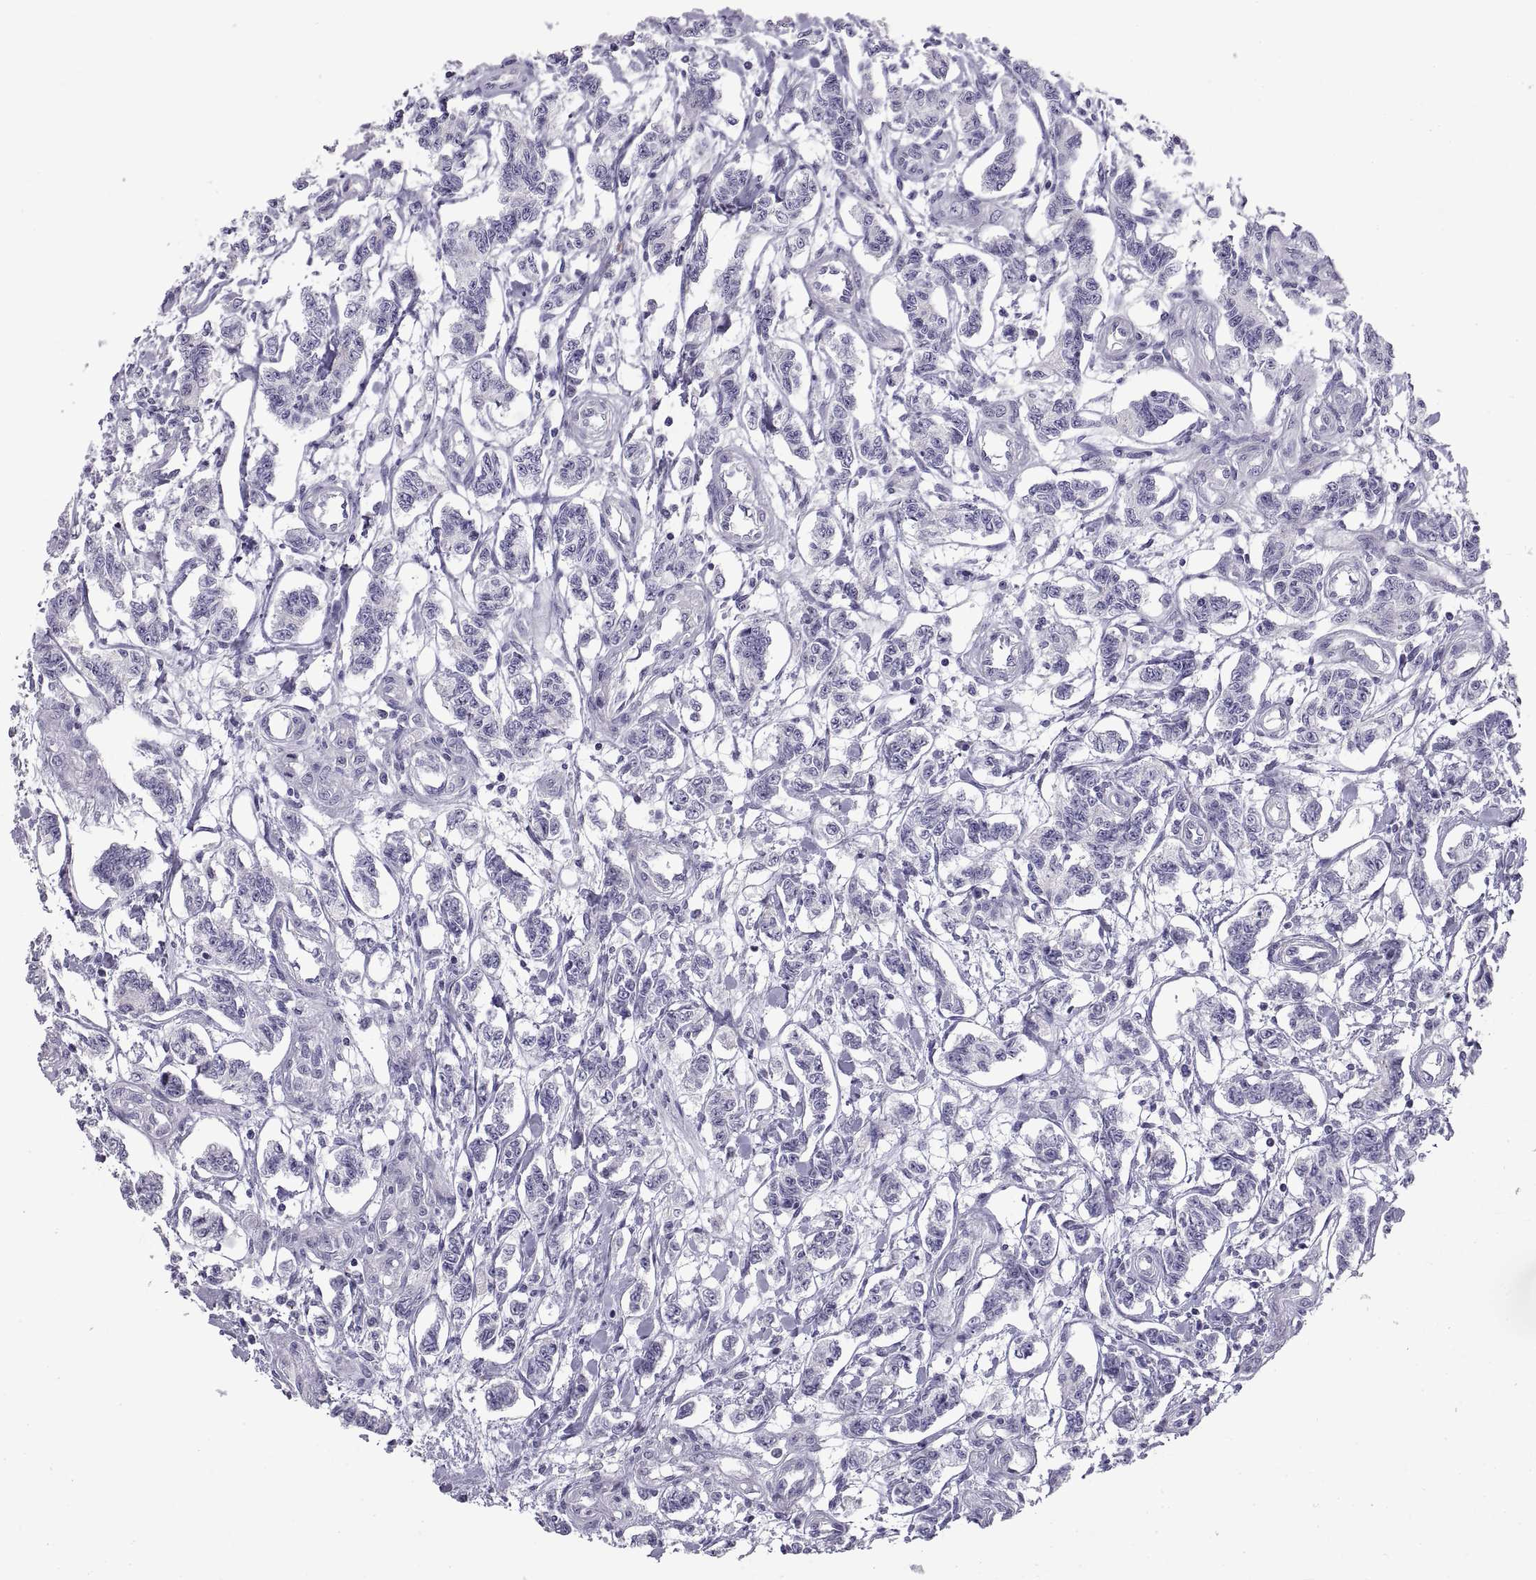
{"staining": {"intensity": "negative", "quantity": "none", "location": "none"}, "tissue": "carcinoid", "cell_type": "Tumor cells", "image_type": "cancer", "snomed": [{"axis": "morphology", "description": "Carcinoid, malignant, NOS"}, {"axis": "topography", "description": "Kidney"}], "caption": "Tumor cells are negative for brown protein staining in carcinoid.", "gene": "CRYBB3", "patient": {"sex": "female", "age": 41}}